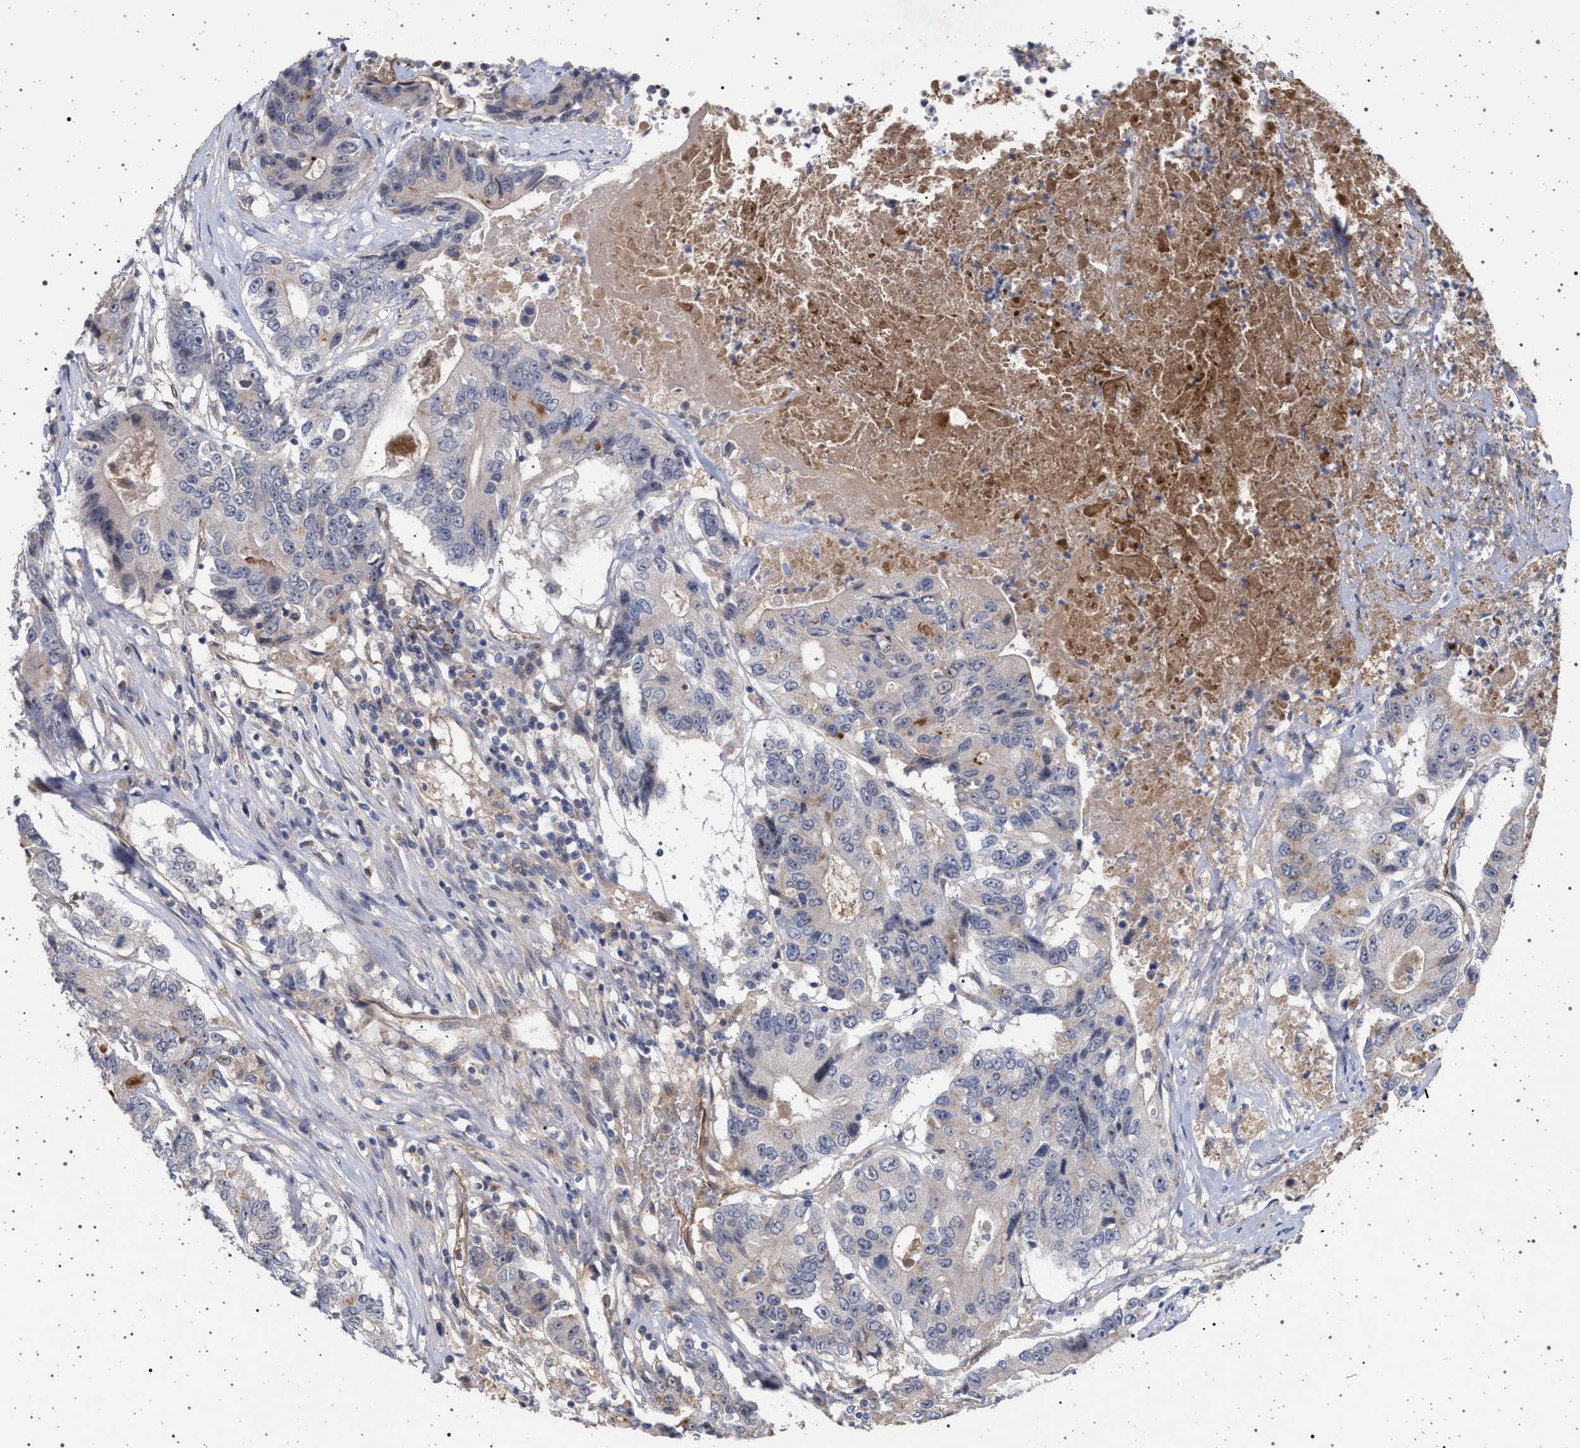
{"staining": {"intensity": "negative", "quantity": "none", "location": "none"}, "tissue": "colorectal cancer", "cell_type": "Tumor cells", "image_type": "cancer", "snomed": [{"axis": "morphology", "description": "Adenocarcinoma, NOS"}, {"axis": "topography", "description": "Colon"}], "caption": "The image reveals no staining of tumor cells in colorectal adenocarcinoma.", "gene": "RBM48", "patient": {"sex": "female", "age": 77}}